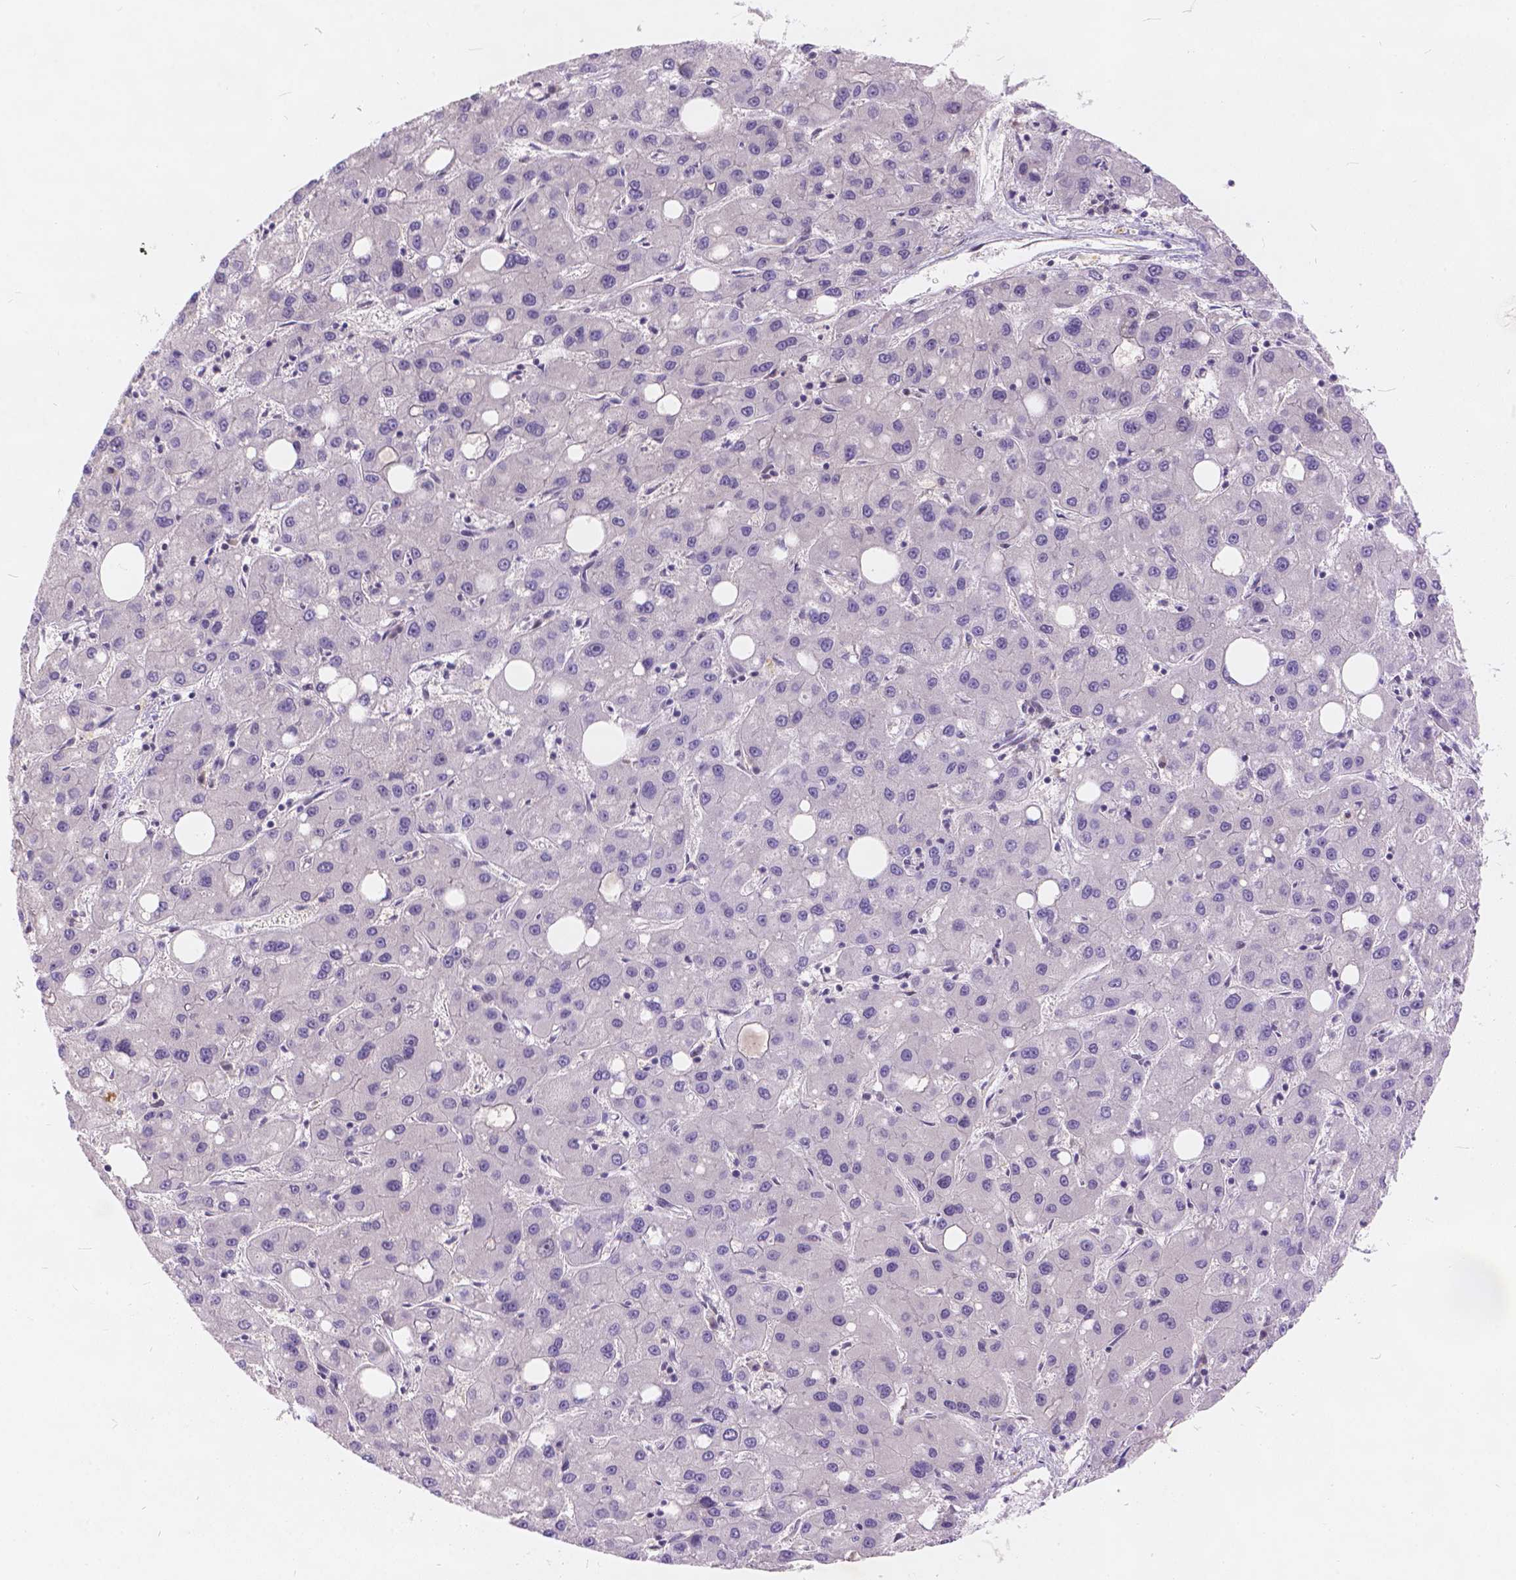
{"staining": {"intensity": "negative", "quantity": "none", "location": "none"}, "tissue": "liver cancer", "cell_type": "Tumor cells", "image_type": "cancer", "snomed": [{"axis": "morphology", "description": "Carcinoma, Hepatocellular, NOS"}, {"axis": "topography", "description": "Liver"}], "caption": "Photomicrograph shows no significant protein positivity in tumor cells of hepatocellular carcinoma (liver). The staining was performed using DAB to visualize the protein expression in brown, while the nuclei were stained in blue with hematoxylin (Magnification: 20x).", "gene": "FAM53A", "patient": {"sex": "male", "age": 73}}